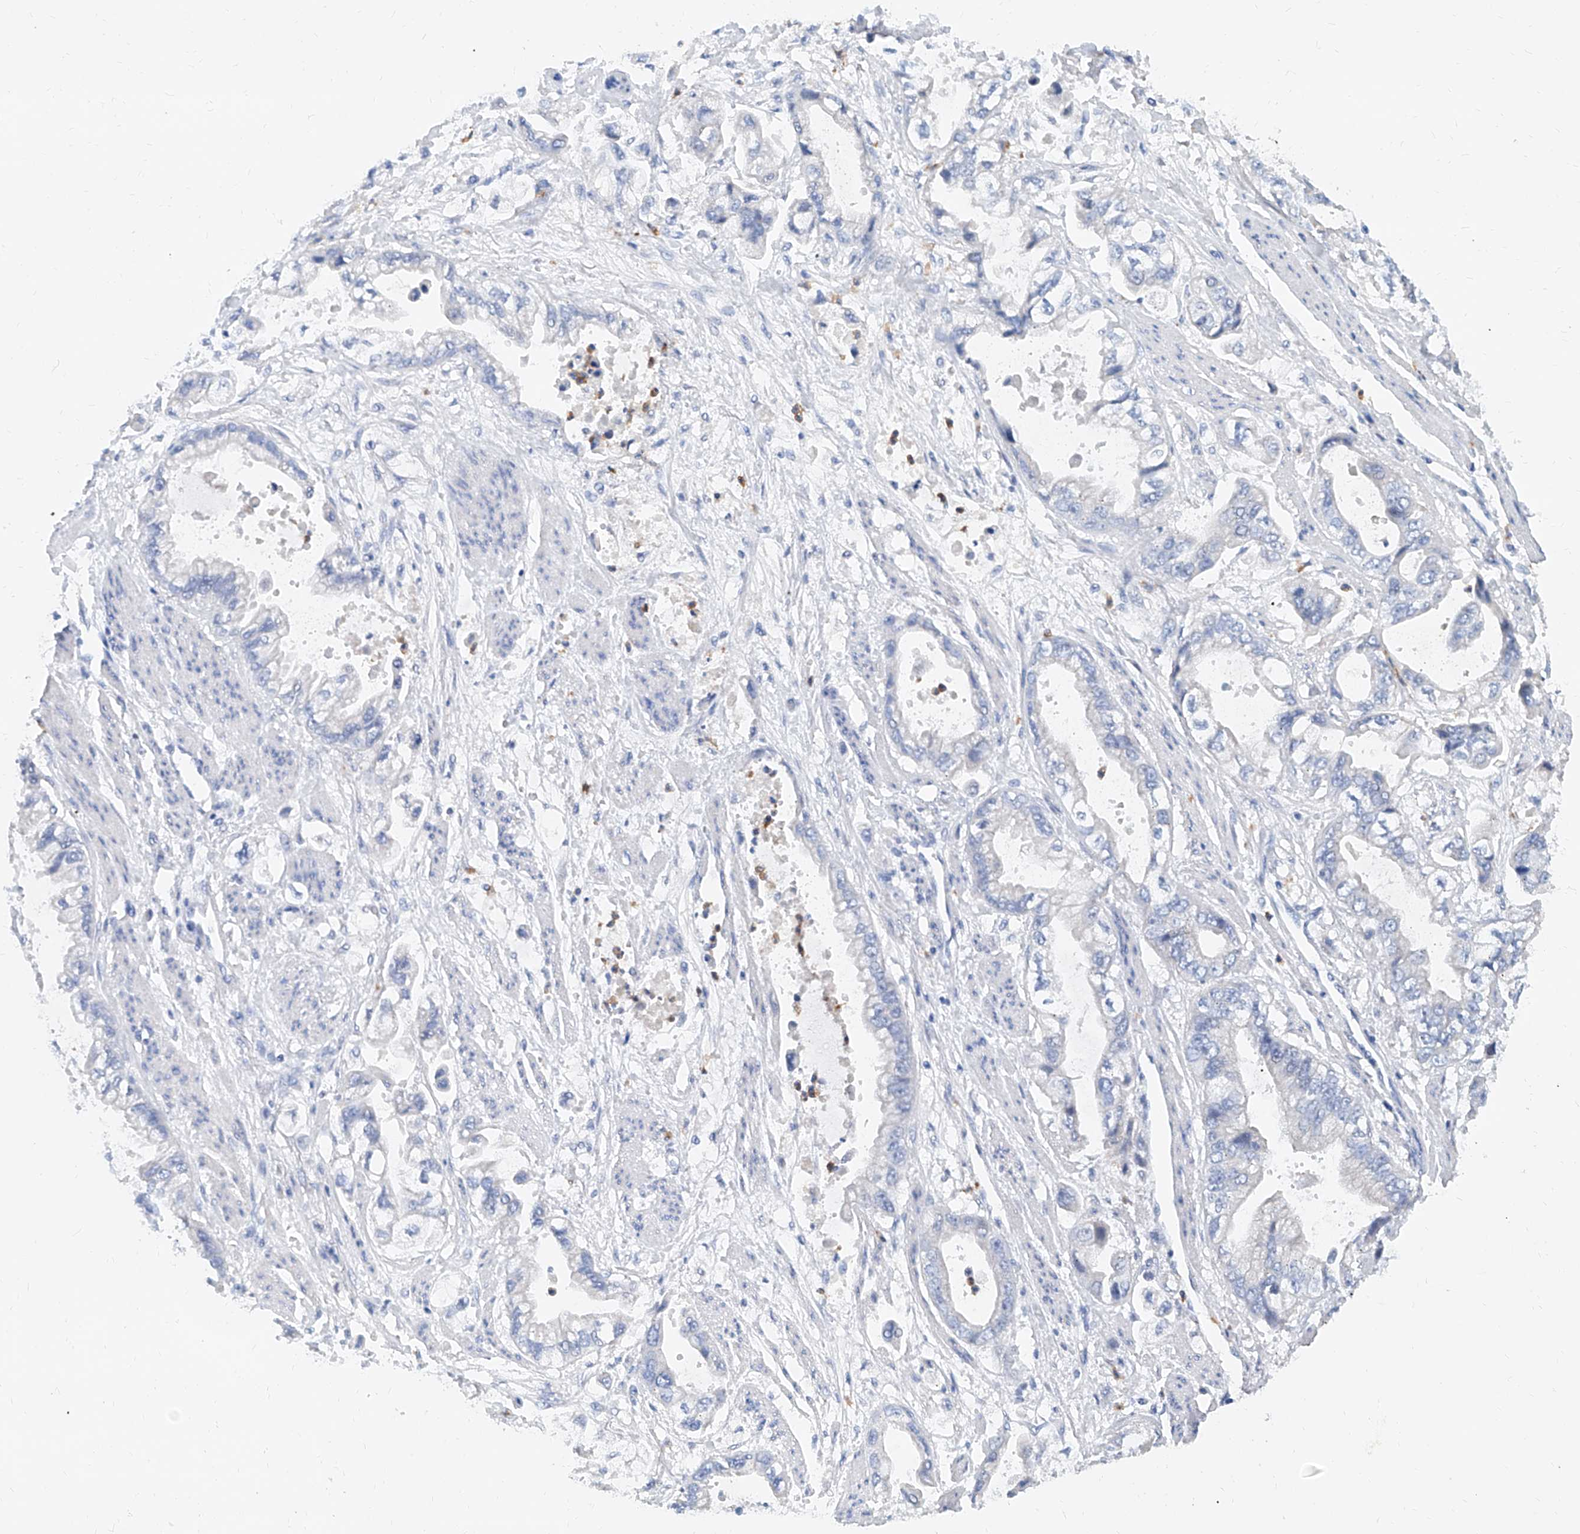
{"staining": {"intensity": "negative", "quantity": "none", "location": "none"}, "tissue": "stomach cancer", "cell_type": "Tumor cells", "image_type": "cancer", "snomed": [{"axis": "morphology", "description": "Adenocarcinoma, NOS"}, {"axis": "topography", "description": "Stomach"}], "caption": "An image of stomach cancer stained for a protein reveals no brown staining in tumor cells.", "gene": "SLC25A29", "patient": {"sex": "male", "age": 62}}